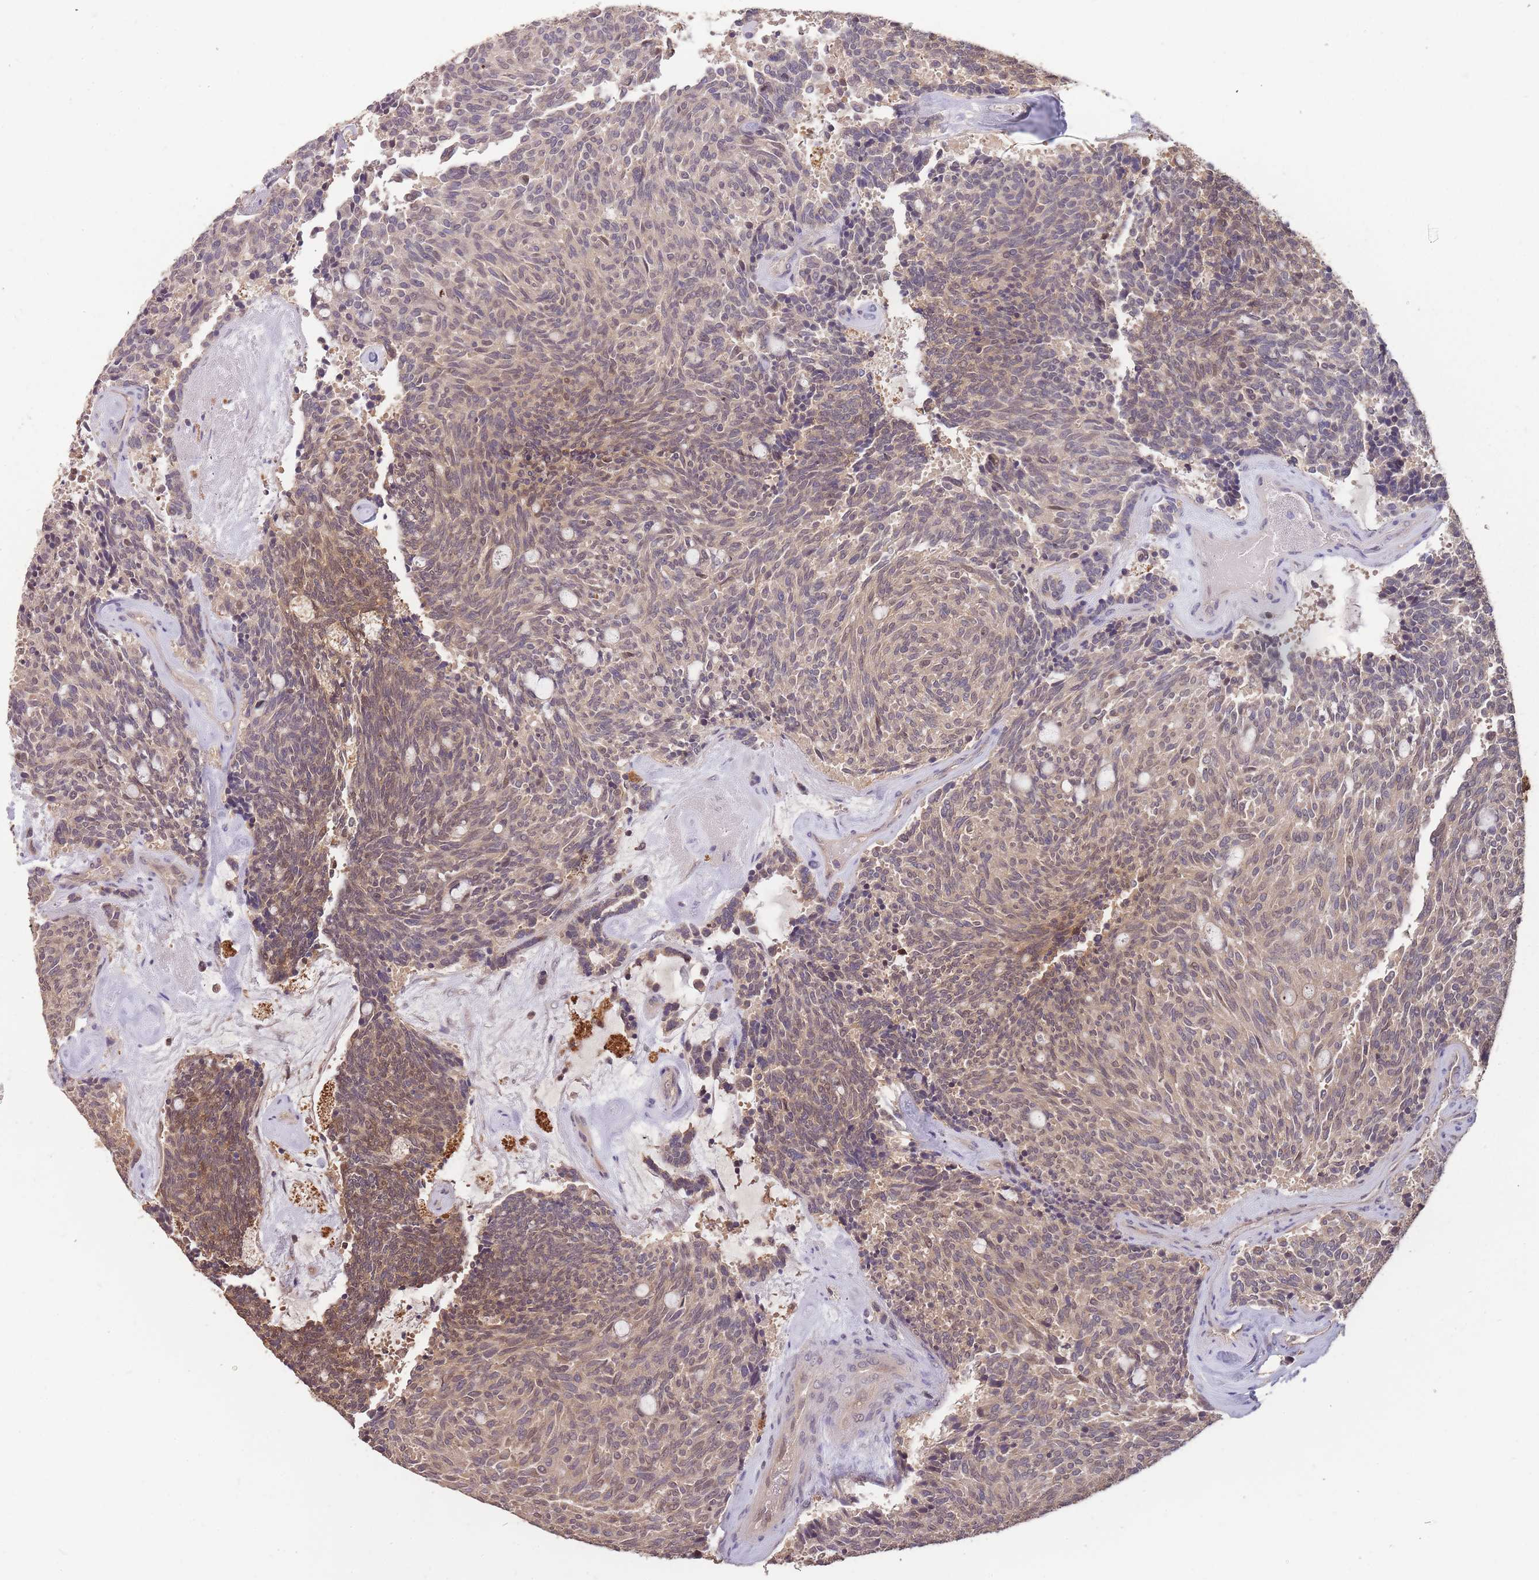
{"staining": {"intensity": "moderate", "quantity": "25%-75%", "location": "cytoplasmic/membranous,nuclear"}, "tissue": "carcinoid", "cell_type": "Tumor cells", "image_type": "cancer", "snomed": [{"axis": "morphology", "description": "Carcinoid, malignant, NOS"}, {"axis": "topography", "description": "Pancreas"}], "caption": "A high-resolution photomicrograph shows IHC staining of carcinoid, which demonstrates moderate cytoplasmic/membranous and nuclear staining in approximately 25%-75% of tumor cells. The protein is shown in brown color, while the nuclei are stained blue.", "gene": "CDKN2AIPNL", "patient": {"sex": "female", "age": 54}}